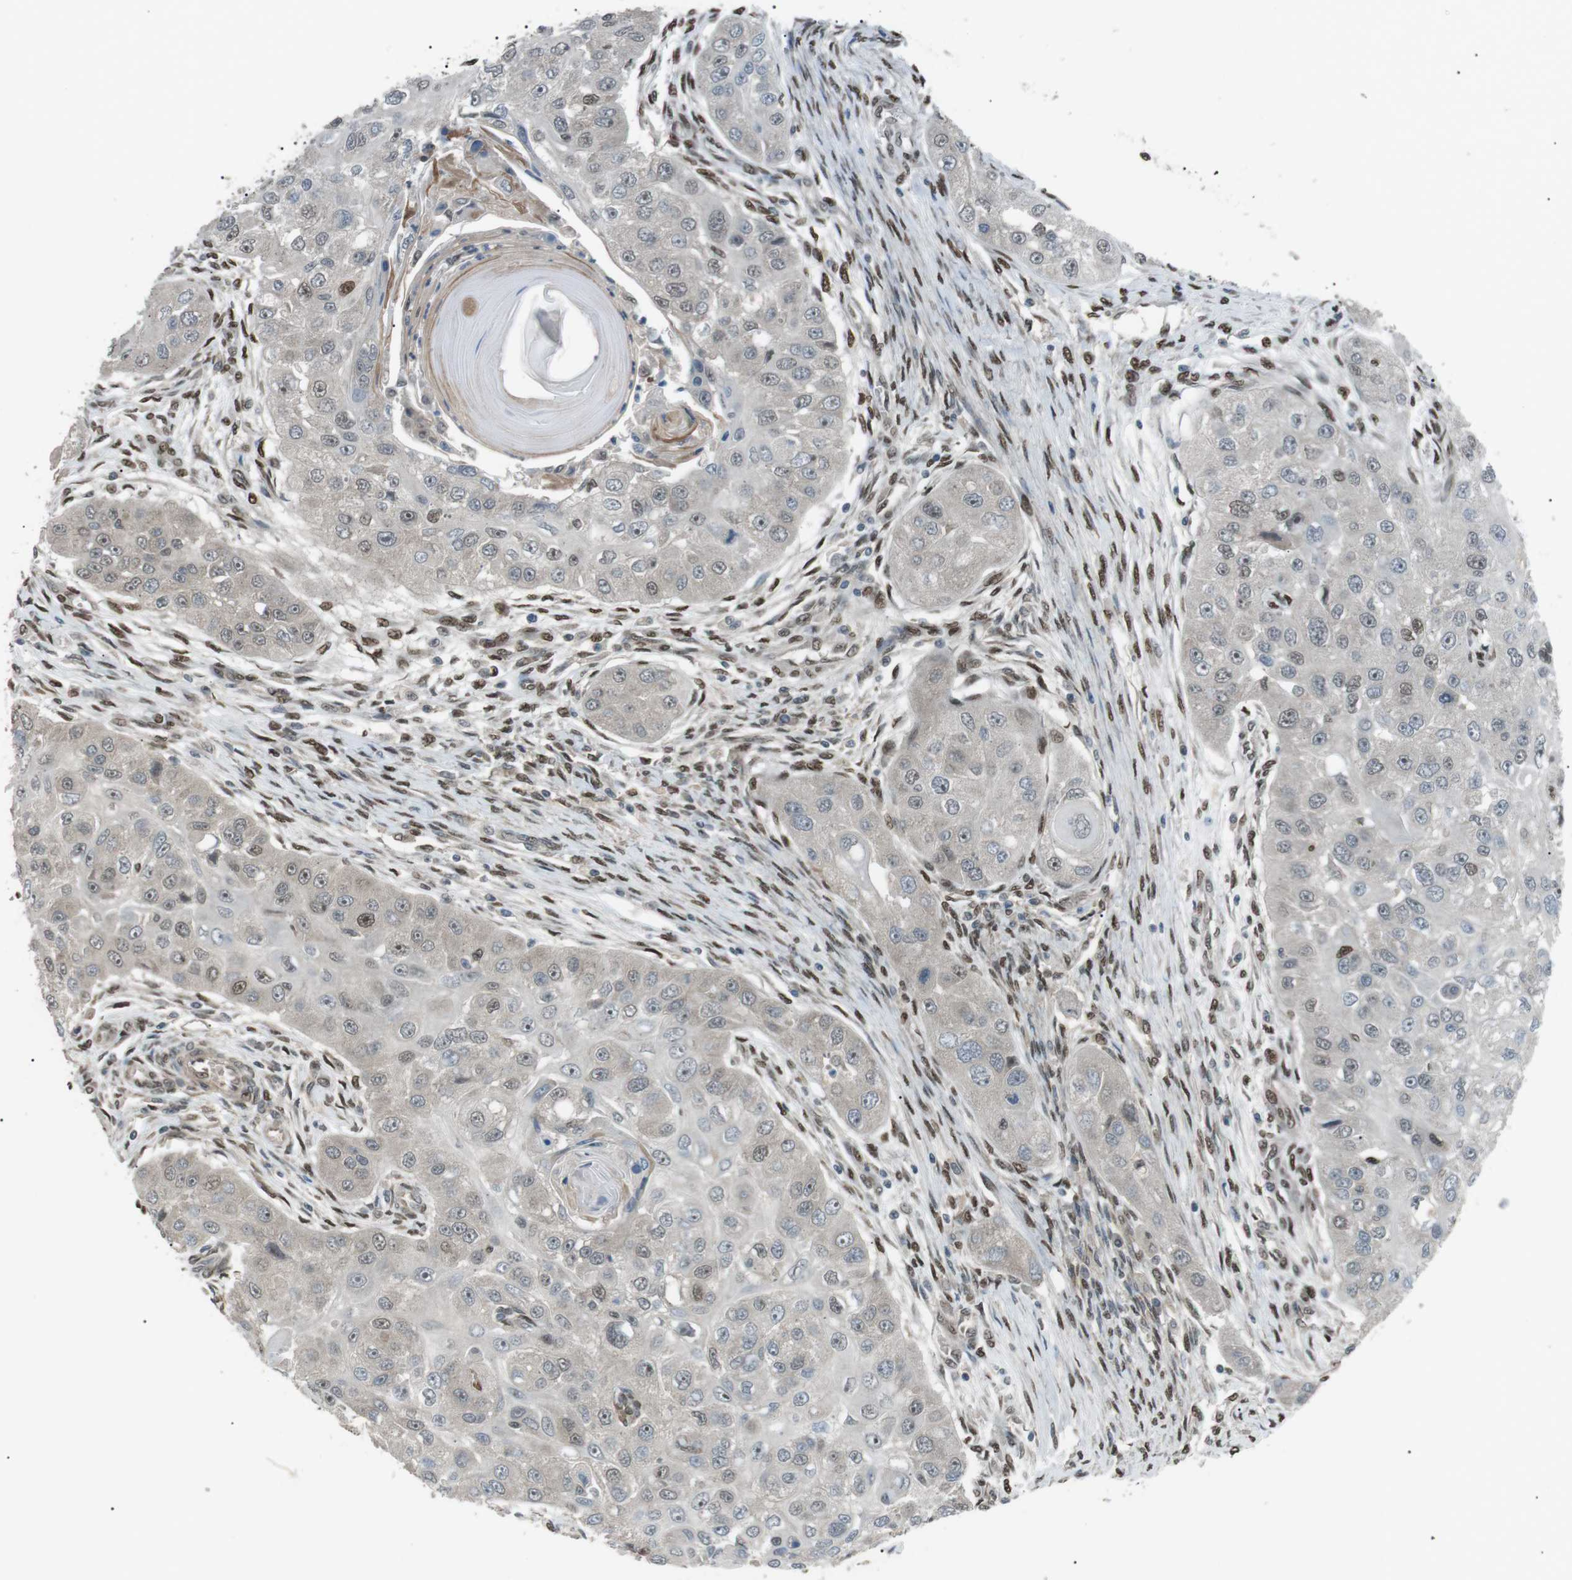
{"staining": {"intensity": "weak", "quantity": "<25%", "location": "nuclear"}, "tissue": "head and neck cancer", "cell_type": "Tumor cells", "image_type": "cancer", "snomed": [{"axis": "morphology", "description": "Normal tissue, NOS"}, {"axis": "morphology", "description": "Squamous cell carcinoma, NOS"}, {"axis": "topography", "description": "Skeletal muscle"}, {"axis": "topography", "description": "Head-Neck"}], "caption": "The immunohistochemistry photomicrograph has no significant positivity in tumor cells of head and neck squamous cell carcinoma tissue.", "gene": "SRPK2", "patient": {"sex": "male", "age": 51}}